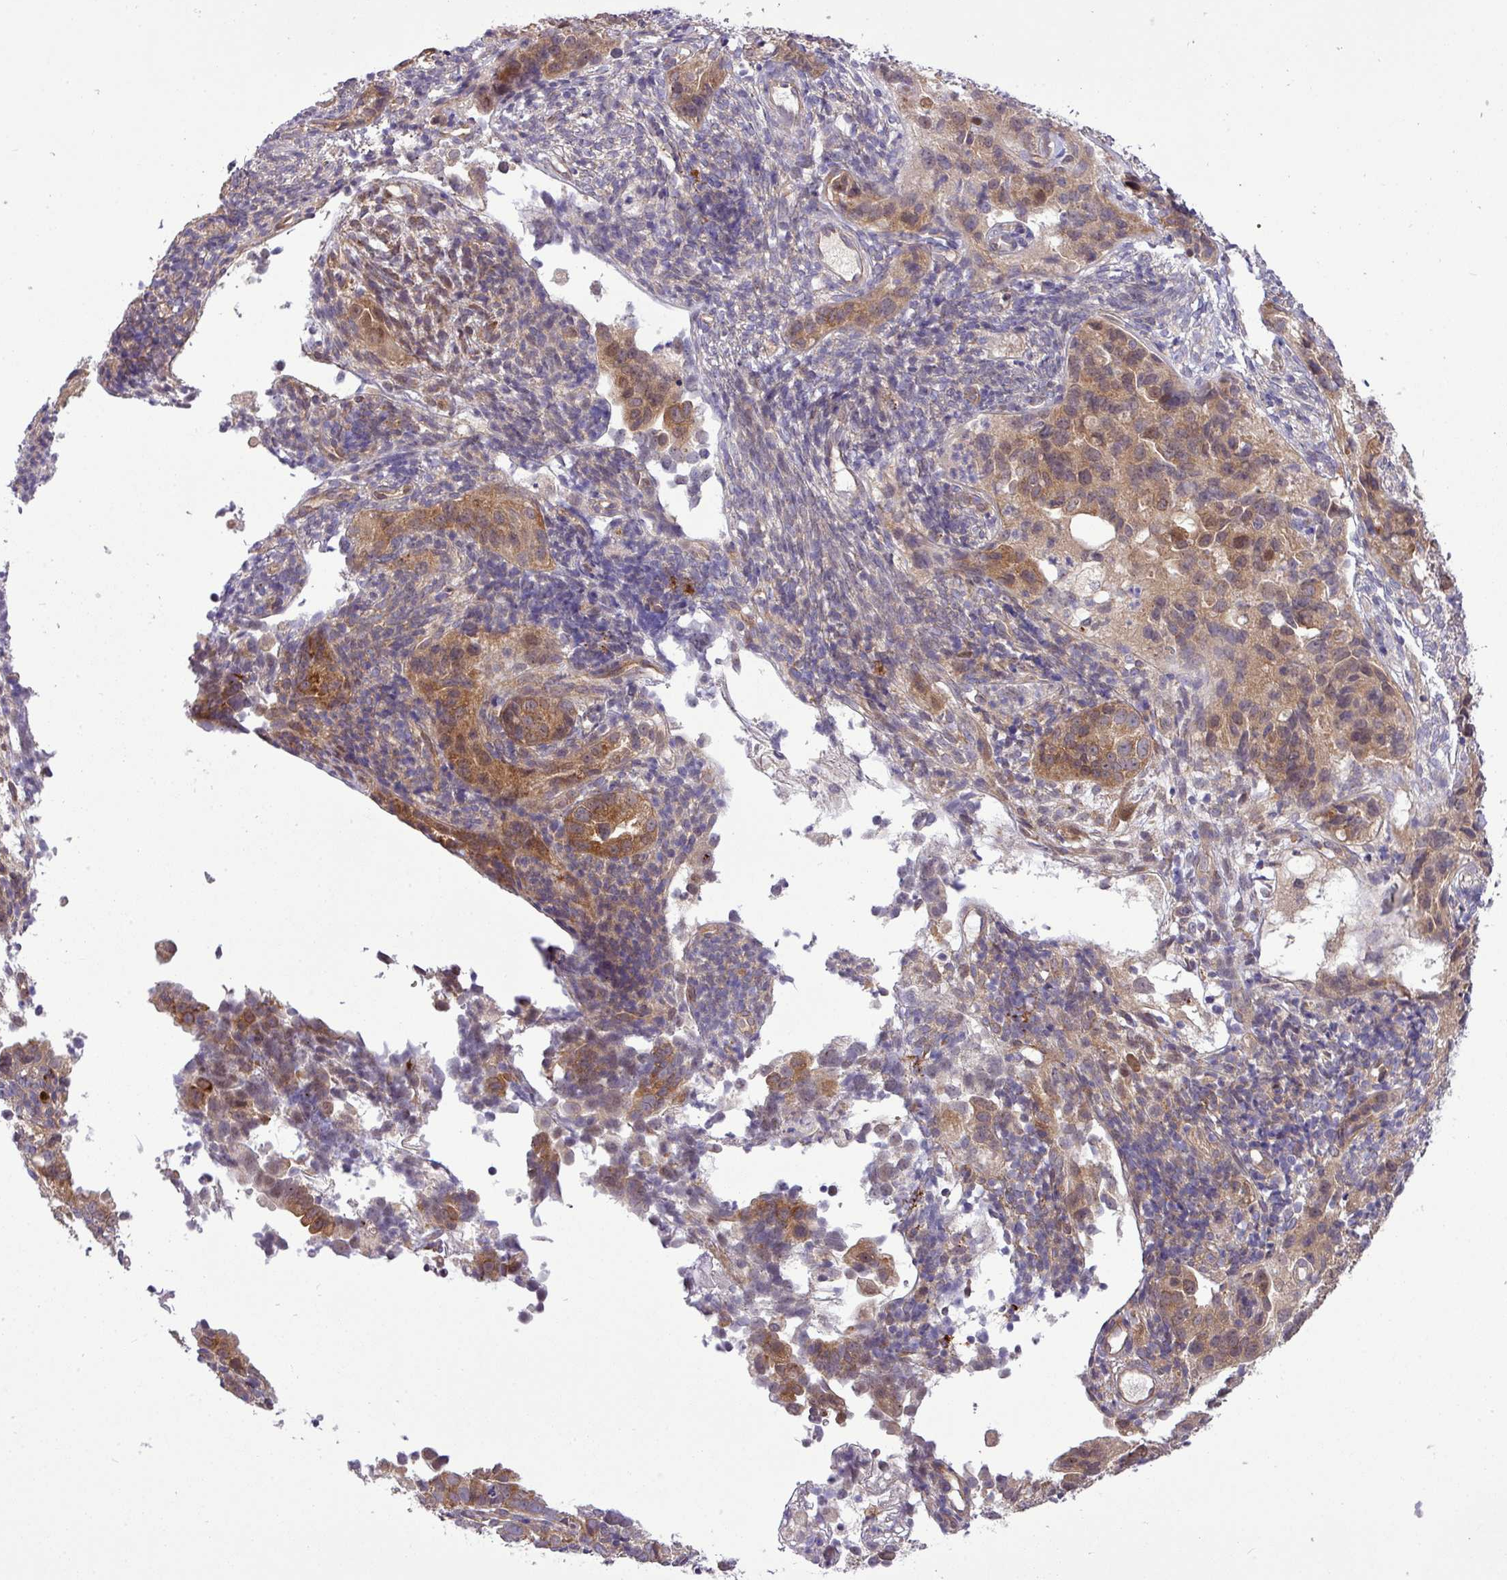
{"staining": {"intensity": "moderate", "quantity": ">75%", "location": "cytoplasmic/membranous"}, "tissue": "endometrial cancer", "cell_type": "Tumor cells", "image_type": "cancer", "snomed": [{"axis": "morphology", "description": "Adenocarcinoma, NOS"}, {"axis": "topography", "description": "Endometrium"}], "caption": "High-magnification brightfield microscopy of endometrial cancer (adenocarcinoma) stained with DAB (brown) and counterstained with hematoxylin (blue). tumor cells exhibit moderate cytoplasmic/membranous positivity is appreciated in approximately>75% of cells. The staining was performed using DAB to visualize the protein expression in brown, while the nuclei were stained in blue with hematoxylin (Magnification: 20x).", "gene": "FAM222B", "patient": {"sex": "female", "age": 57}}